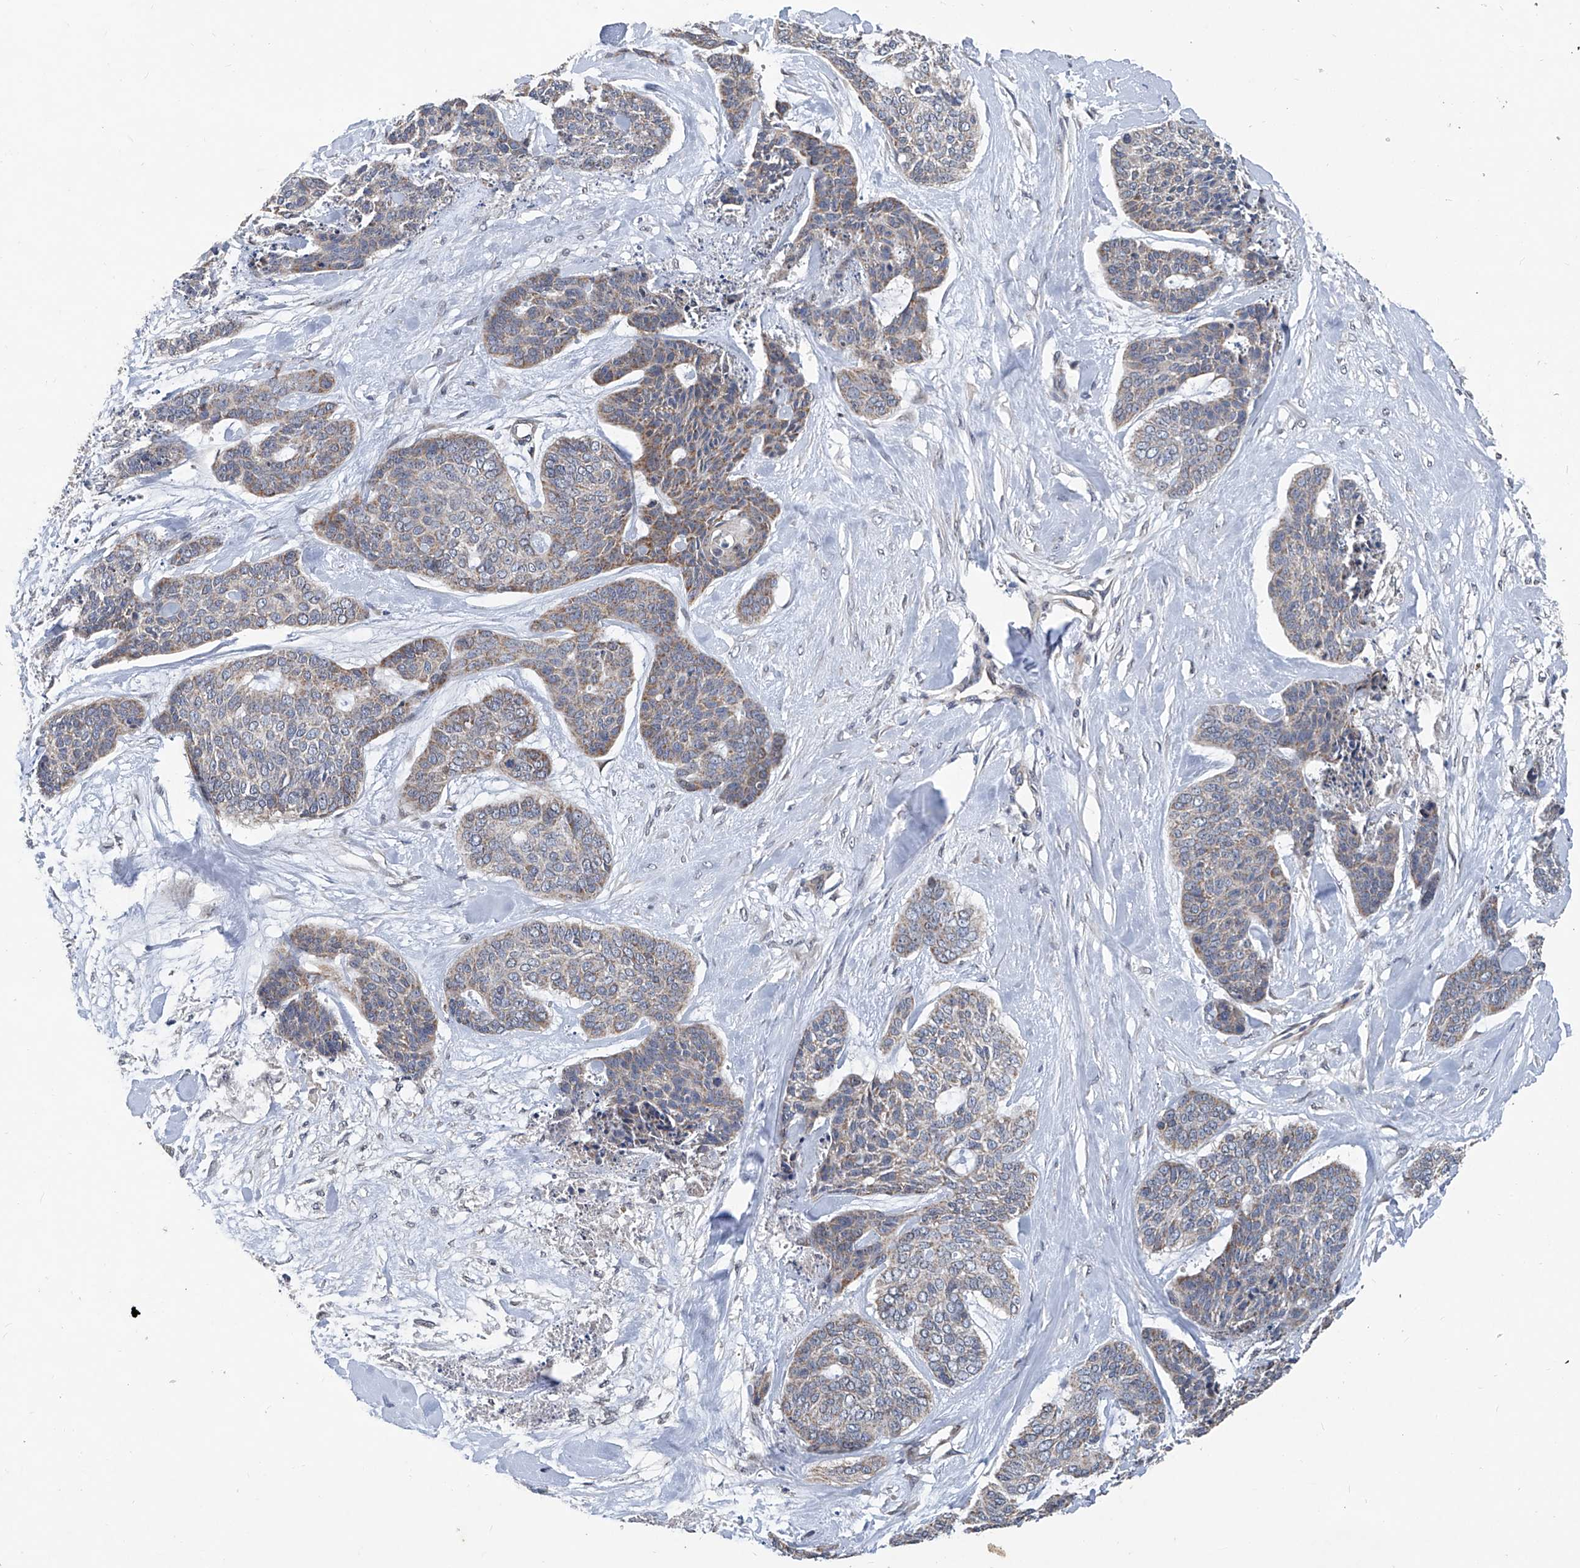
{"staining": {"intensity": "weak", "quantity": "25%-75%", "location": "cytoplasmic/membranous"}, "tissue": "skin cancer", "cell_type": "Tumor cells", "image_type": "cancer", "snomed": [{"axis": "morphology", "description": "Basal cell carcinoma"}, {"axis": "topography", "description": "Skin"}], "caption": "Approximately 25%-75% of tumor cells in skin cancer exhibit weak cytoplasmic/membranous protein positivity as visualized by brown immunohistochemical staining.", "gene": "BCKDHB", "patient": {"sex": "female", "age": 64}}